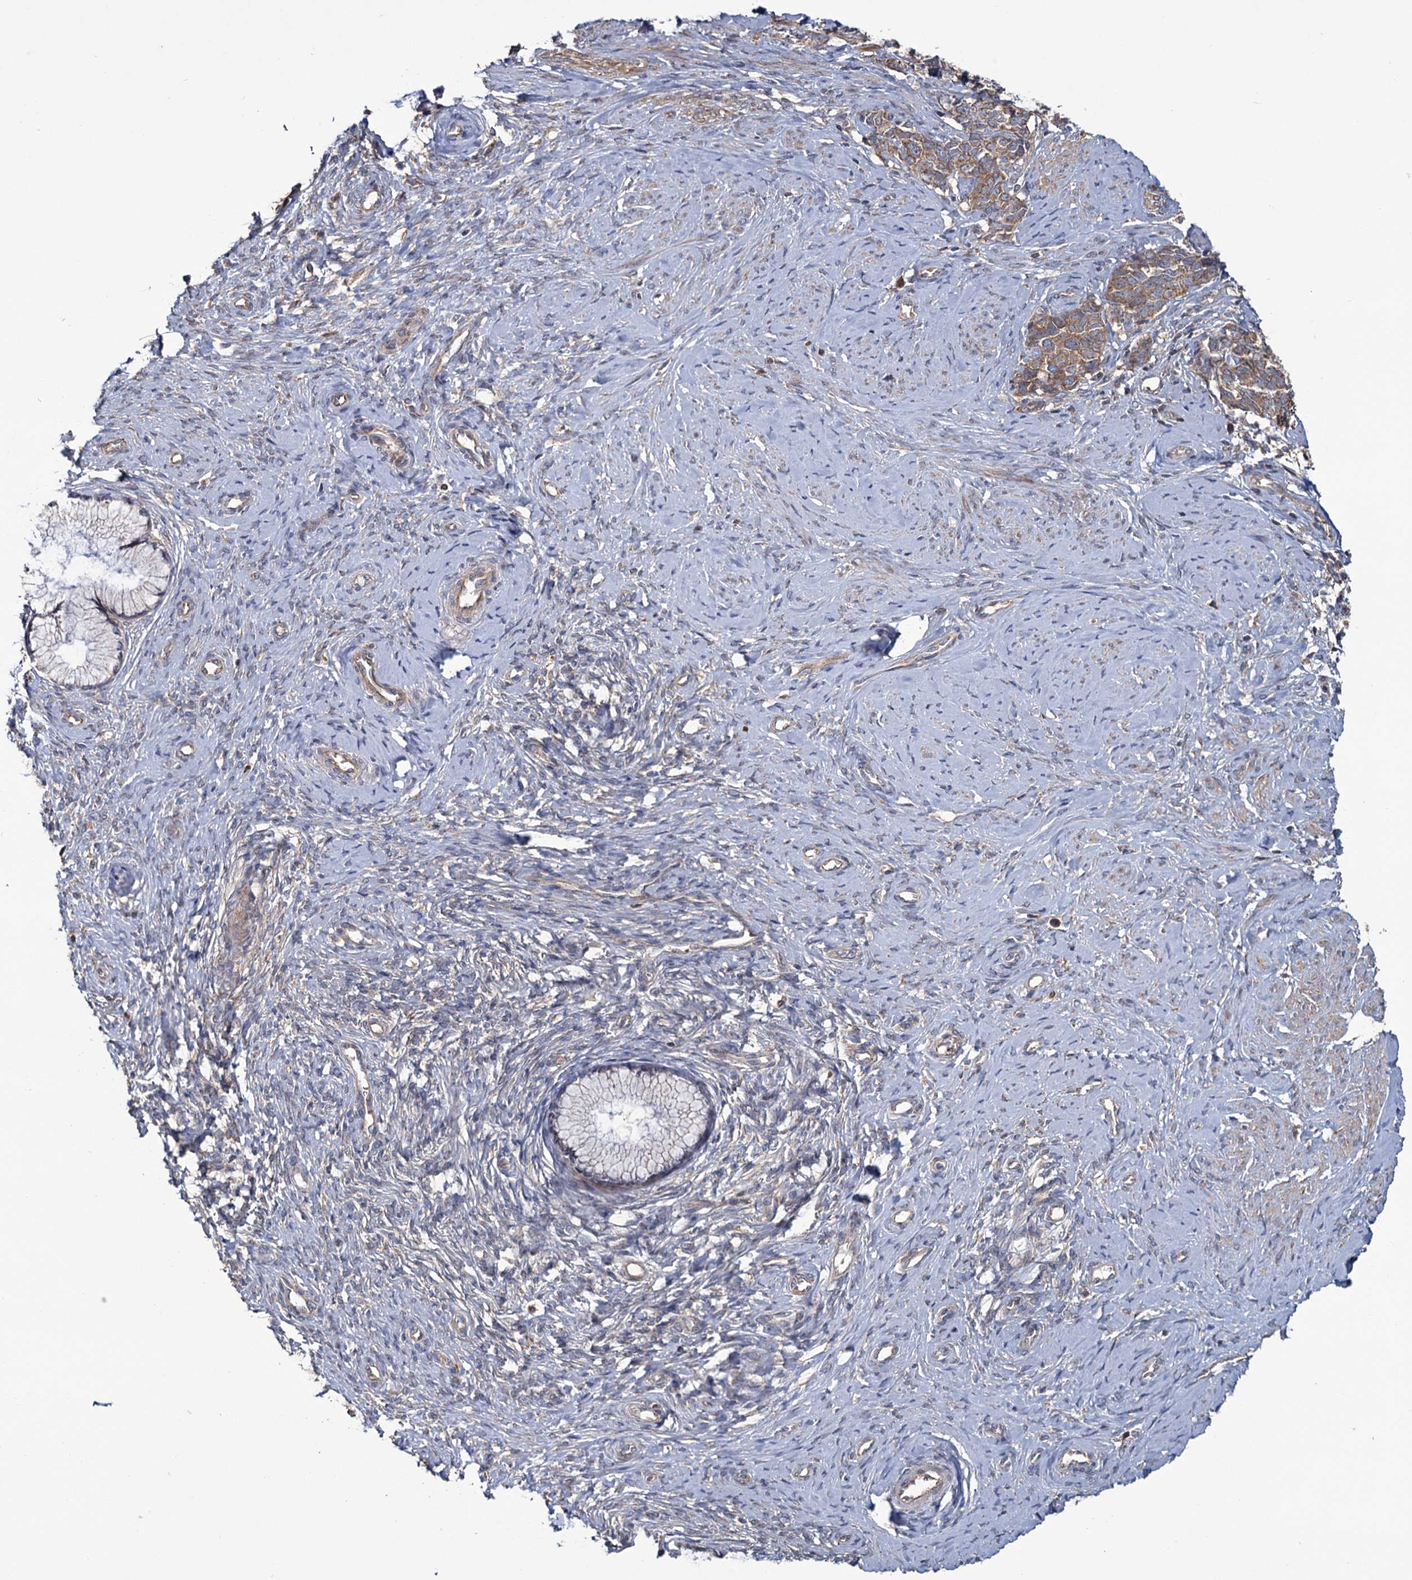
{"staining": {"intensity": "moderate", "quantity": ">75%", "location": "cytoplasmic/membranous"}, "tissue": "cervical cancer", "cell_type": "Tumor cells", "image_type": "cancer", "snomed": [{"axis": "morphology", "description": "Squamous cell carcinoma, NOS"}, {"axis": "topography", "description": "Cervix"}], "caption": "Cervical cancer (squamous cell carcinoma) stained with DAB (3,3'-diaminobenzidine) immunohistochemistry demonstrates medium levels of moderate cytoplasmic/membranous staining in approximately >75% of tumor cells.", "gene": "MTRR", "patient": {"sex": "female", "age": 63}}